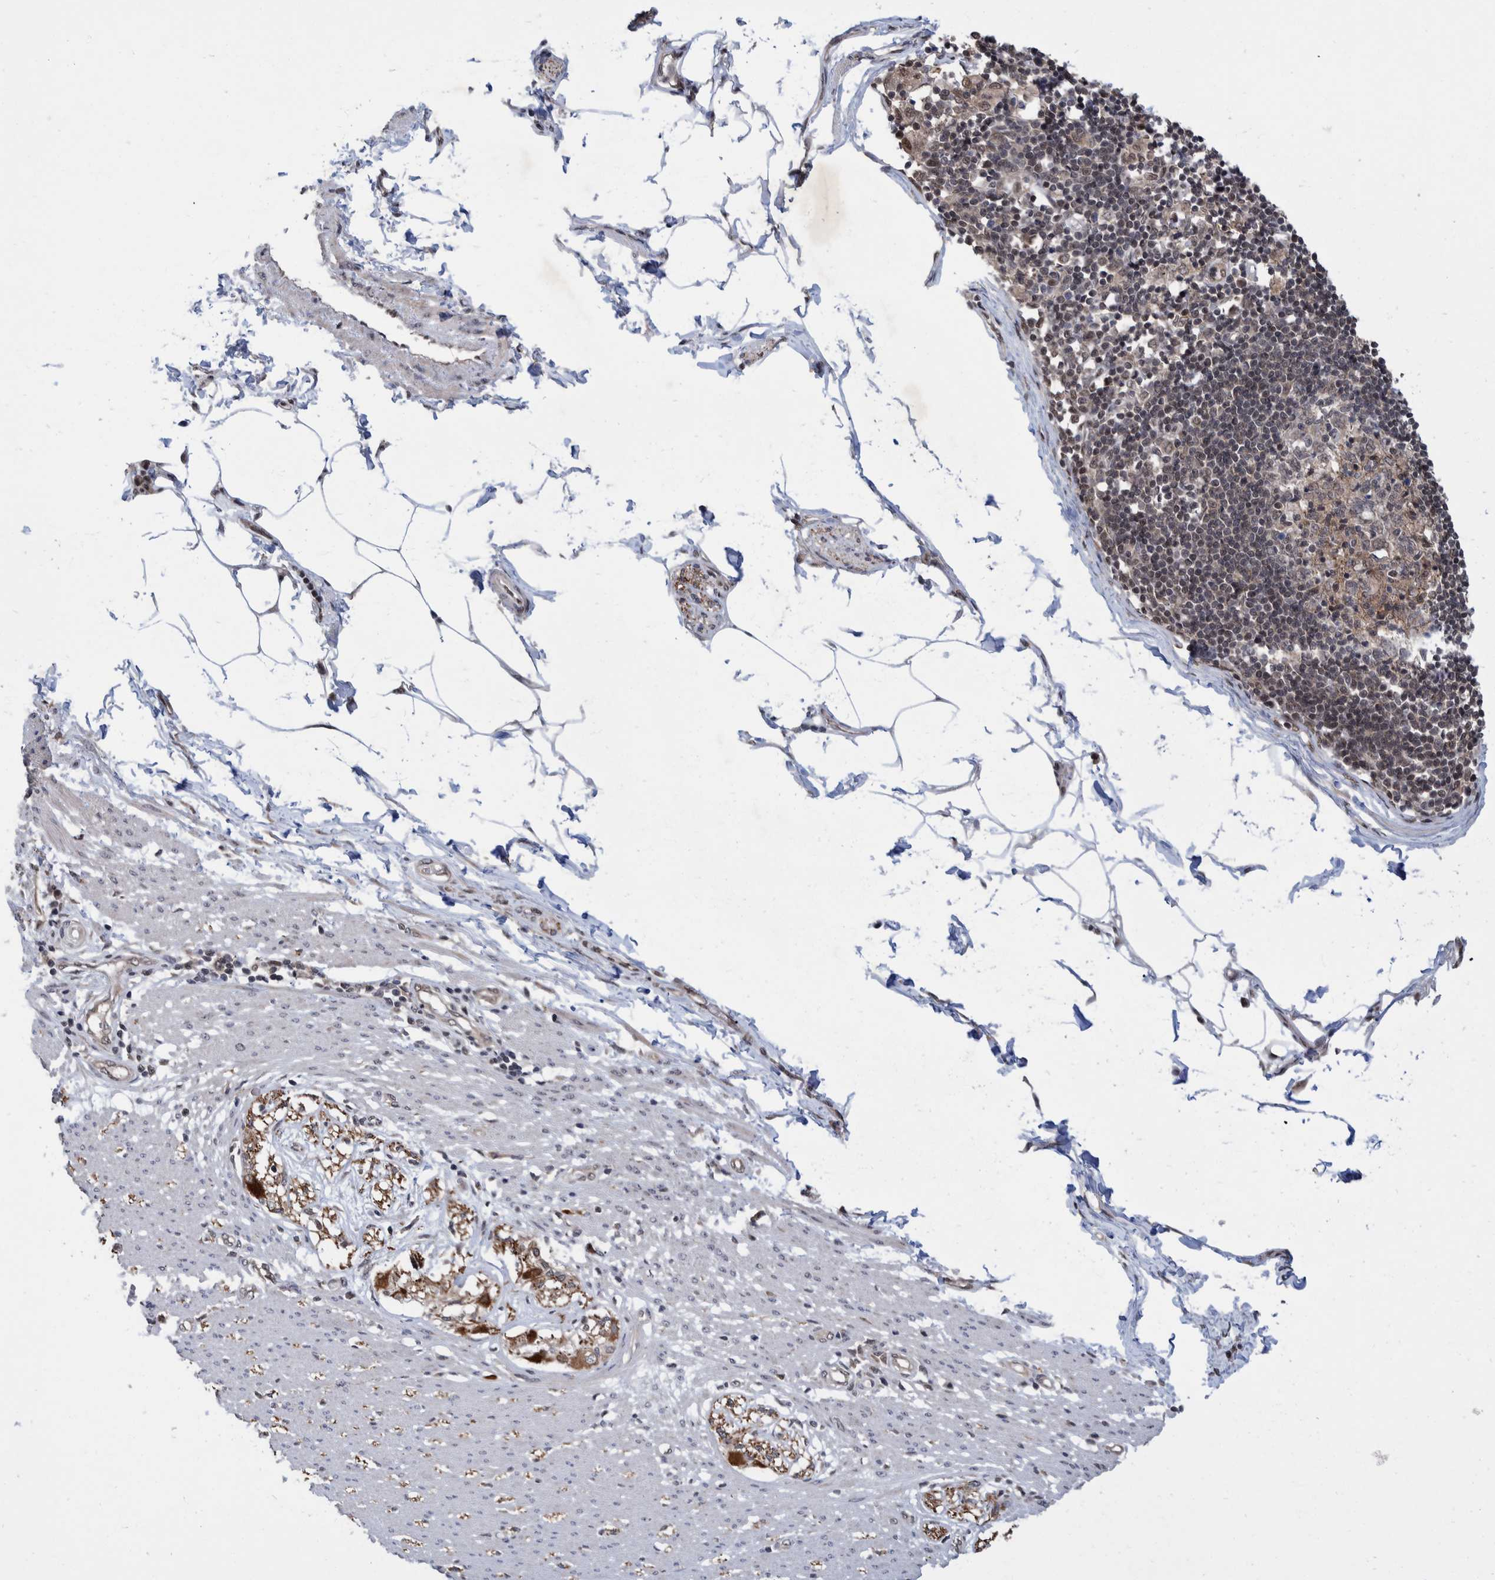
{"staining": {"intensity": "negative", "quantity": "none", "location": "none"}, "tissue": "smooth muscle", "cell_type": "Smooth muscle cells", "image_type": "normal", "snomed": [{"axis": "morphology", "description": "Normal tissue, NOS"}, {"axis": "morphology", "description": "Adenocarcinoma, NOS"}, {"axis": "topography", "description": "Colon"}, {"axis": "topography", "description": "Peripheral nerve tissue"}], "caption": "Immunohistochemistry (IHC) micrograph of normal smooth muscle: smooth muscle stained with DAB (3,3'-diaminobenzidine) demonstrates no significant protein positivity in smooth muscle cells.", "gene": "PLPBP", "patient": {"sex": "male", "age": 14}}